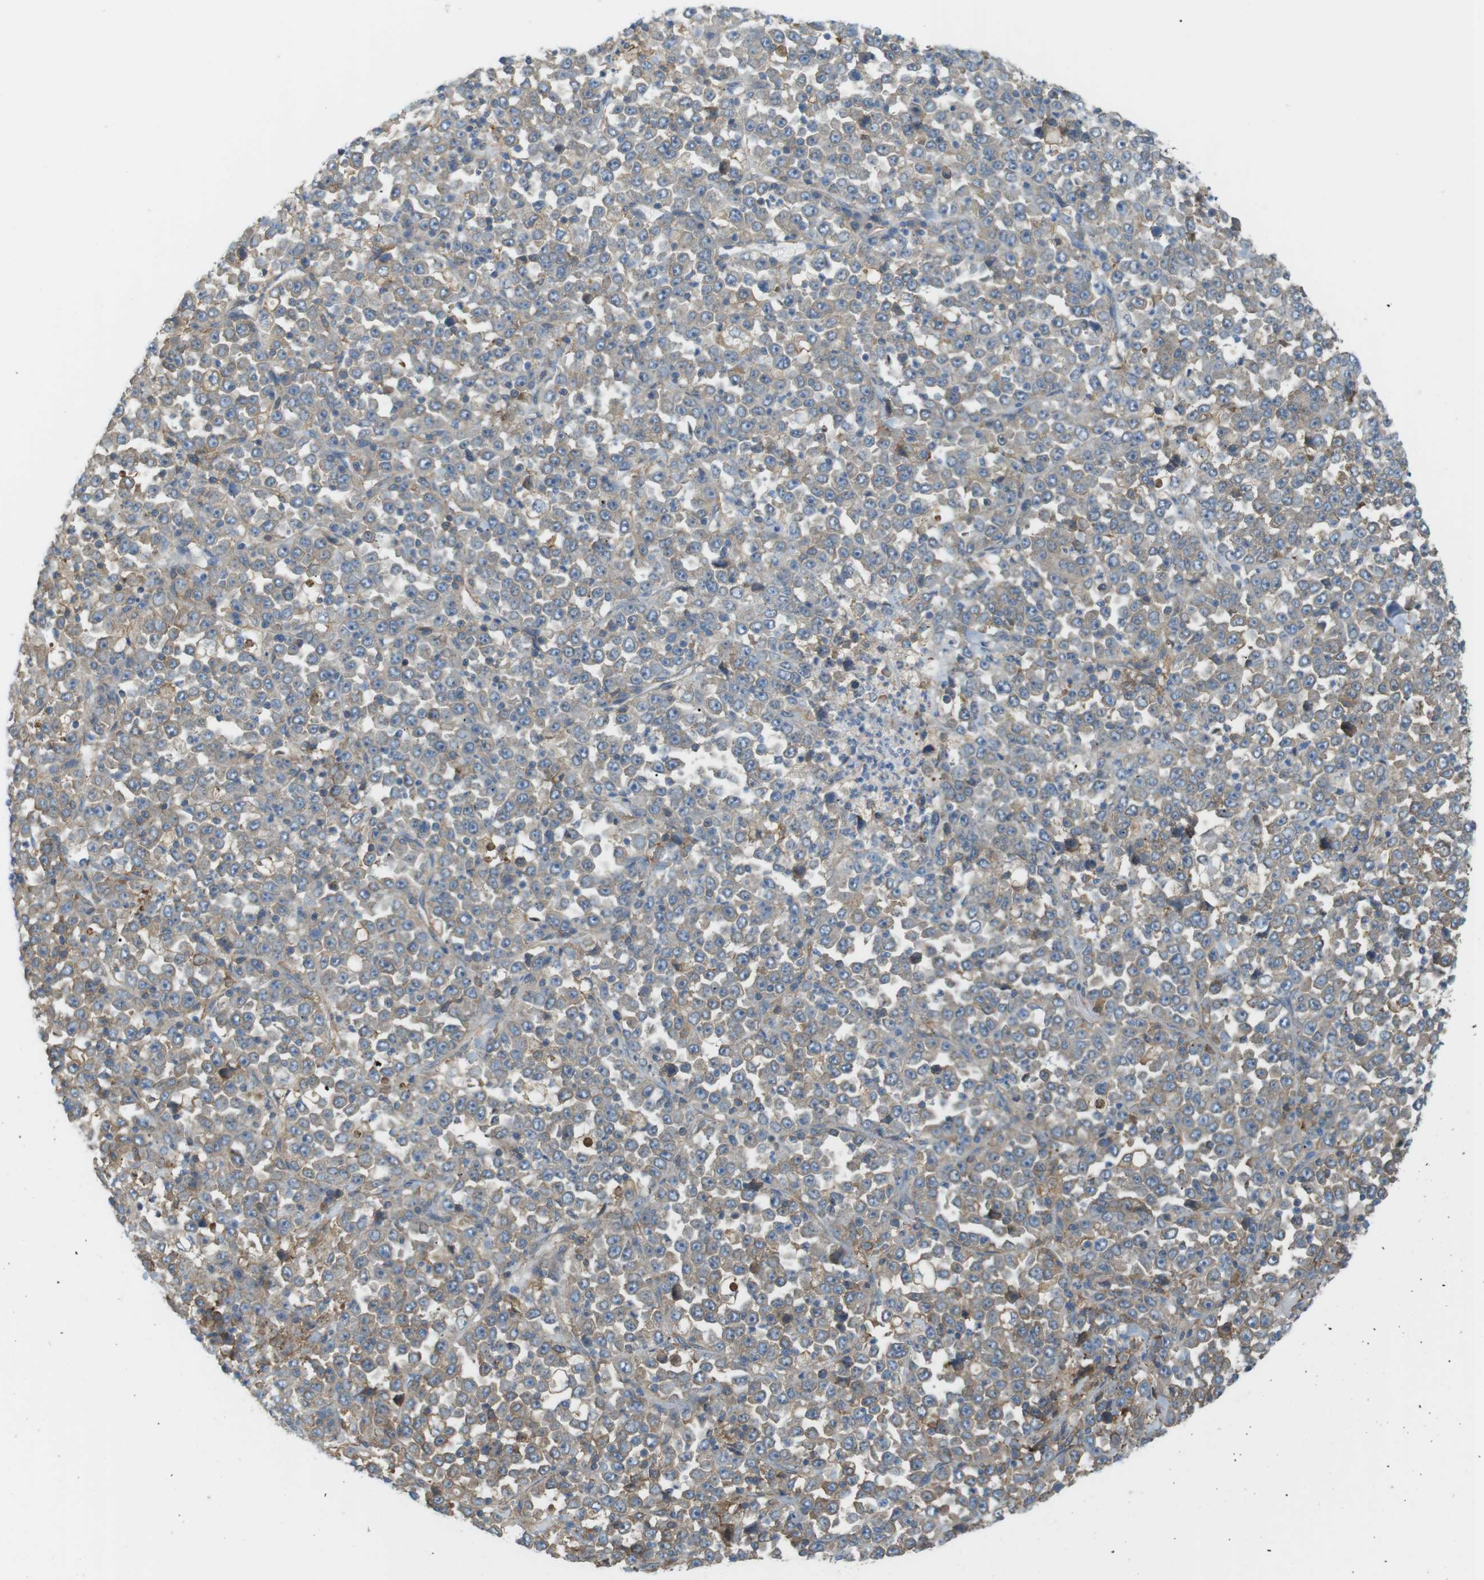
{"staining": {"intensity": "weak", "quantity": "25%-75%", "location": "cytoplasmic/membranous"}, "tissue": "stomach cancer", "cell_type": "Tumor cells", "image_type": "cancer", "snomed": [{"axis": "morphology", "description": "Normal tissue, NOS"}, {"axis": "morphology", "description": "Adenocarcinoma, NOS"}, {"axis": "topography", "description": "Stomach, upper"}, {"axis": "topography", "description": "Stomach"}], "caption": "Stomach cancer (adenocarcinoma) was stained to show a protein in brown. There is low levels of weak cytoplasmic/membranous staining in approximately 25%-75% of tumor cells.", "gene": "PEPD", "patient": {"sex": "male", "age": 59}}